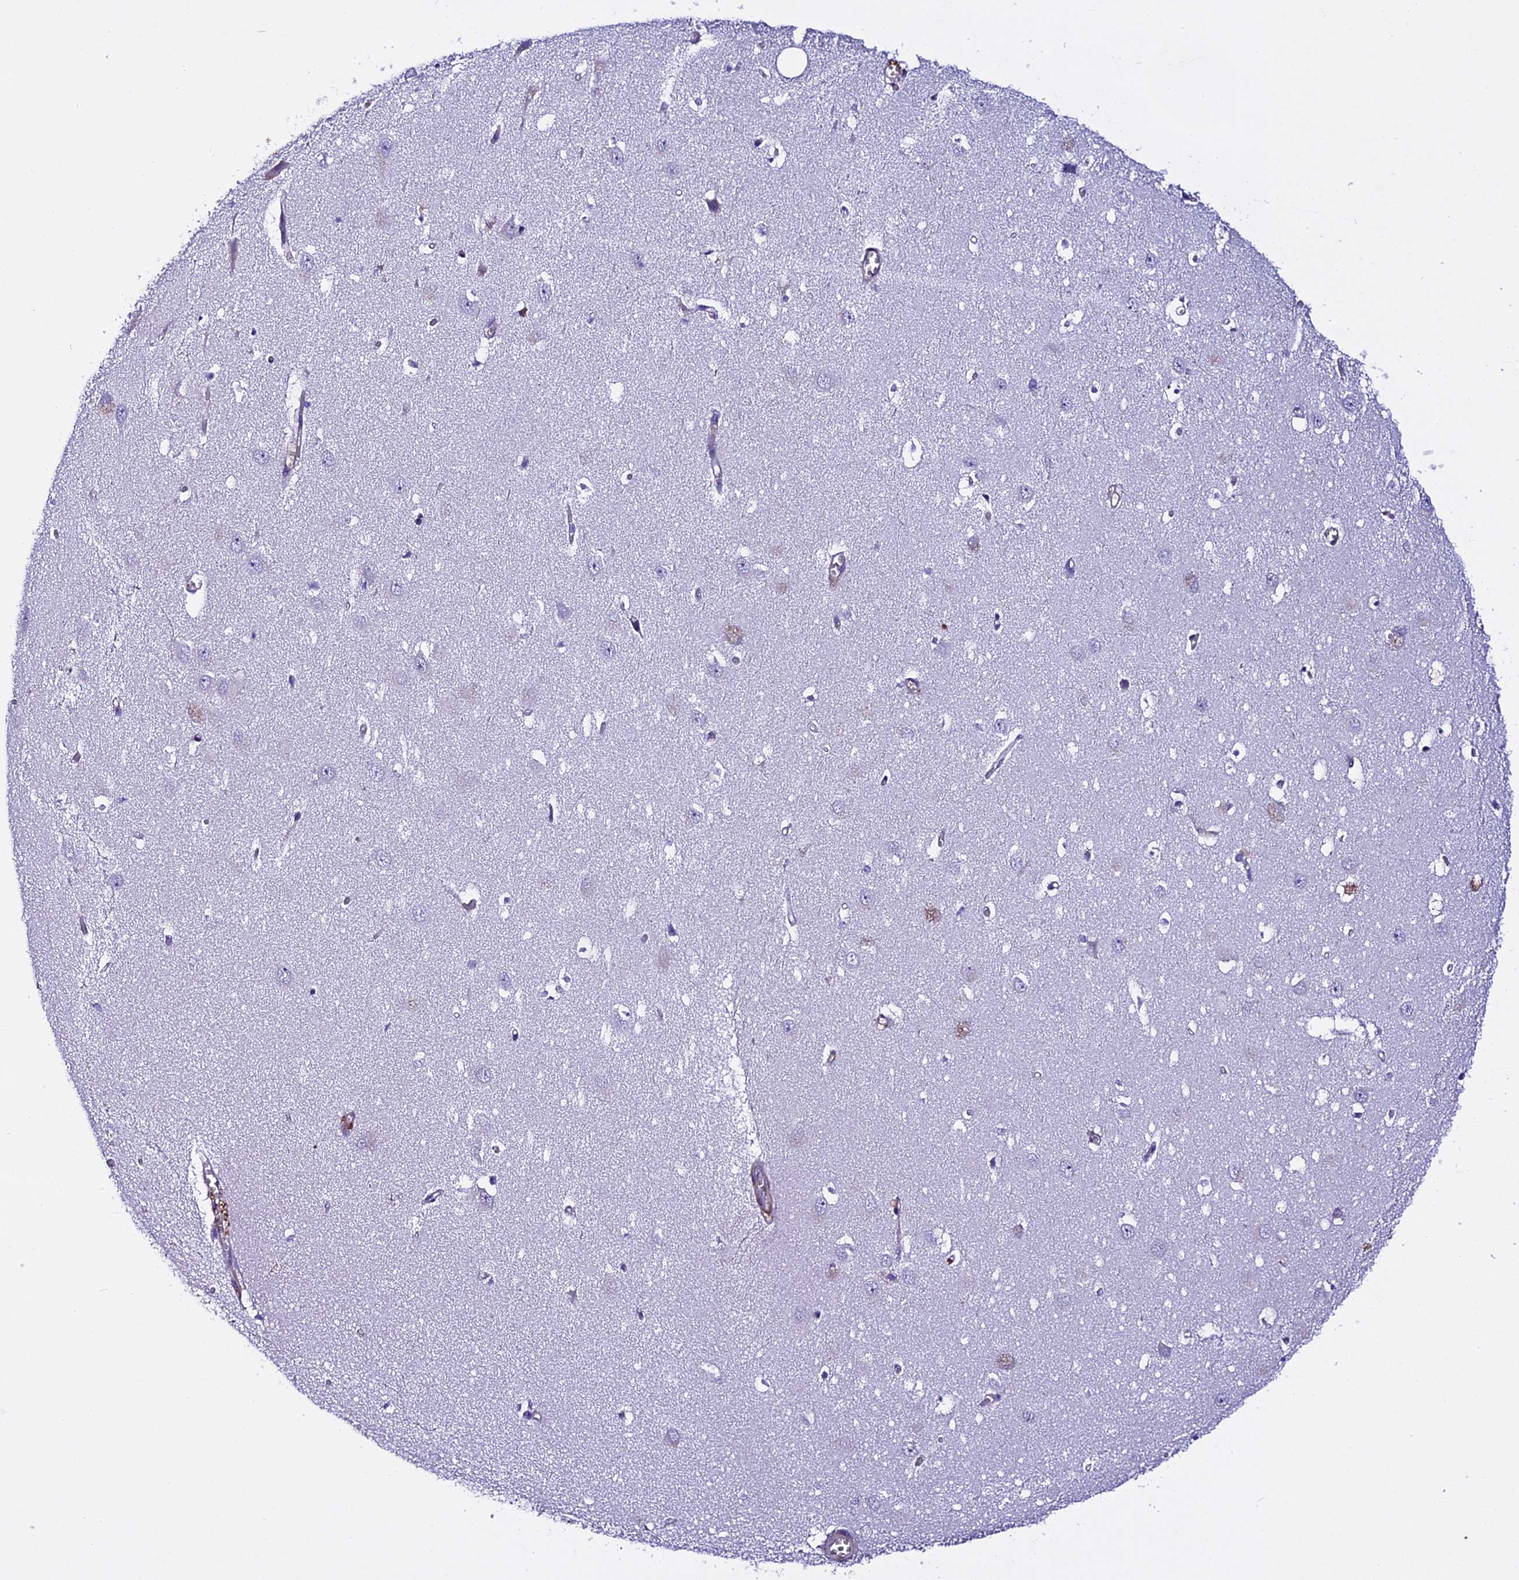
{"staining": {"intensity": "negative", "quantity": "none", "location": "none"}, "tissue": "hippocampus", "cell_type": "Glial cells", "image_type": "normal", "snomed": [{"axis": "morphology", "description": "Normal tissue, NOS"}, {"axis": "topography", "description": "Hippocampus"}], "caption": "Immunohistochemical staining of unremarkable hippocampus exhibits no significant staining in glial cells. (DAB immunohistochemistry, high magnification).", "gene": "NOD2", "patient": {"sex": "female", "age": 64}}